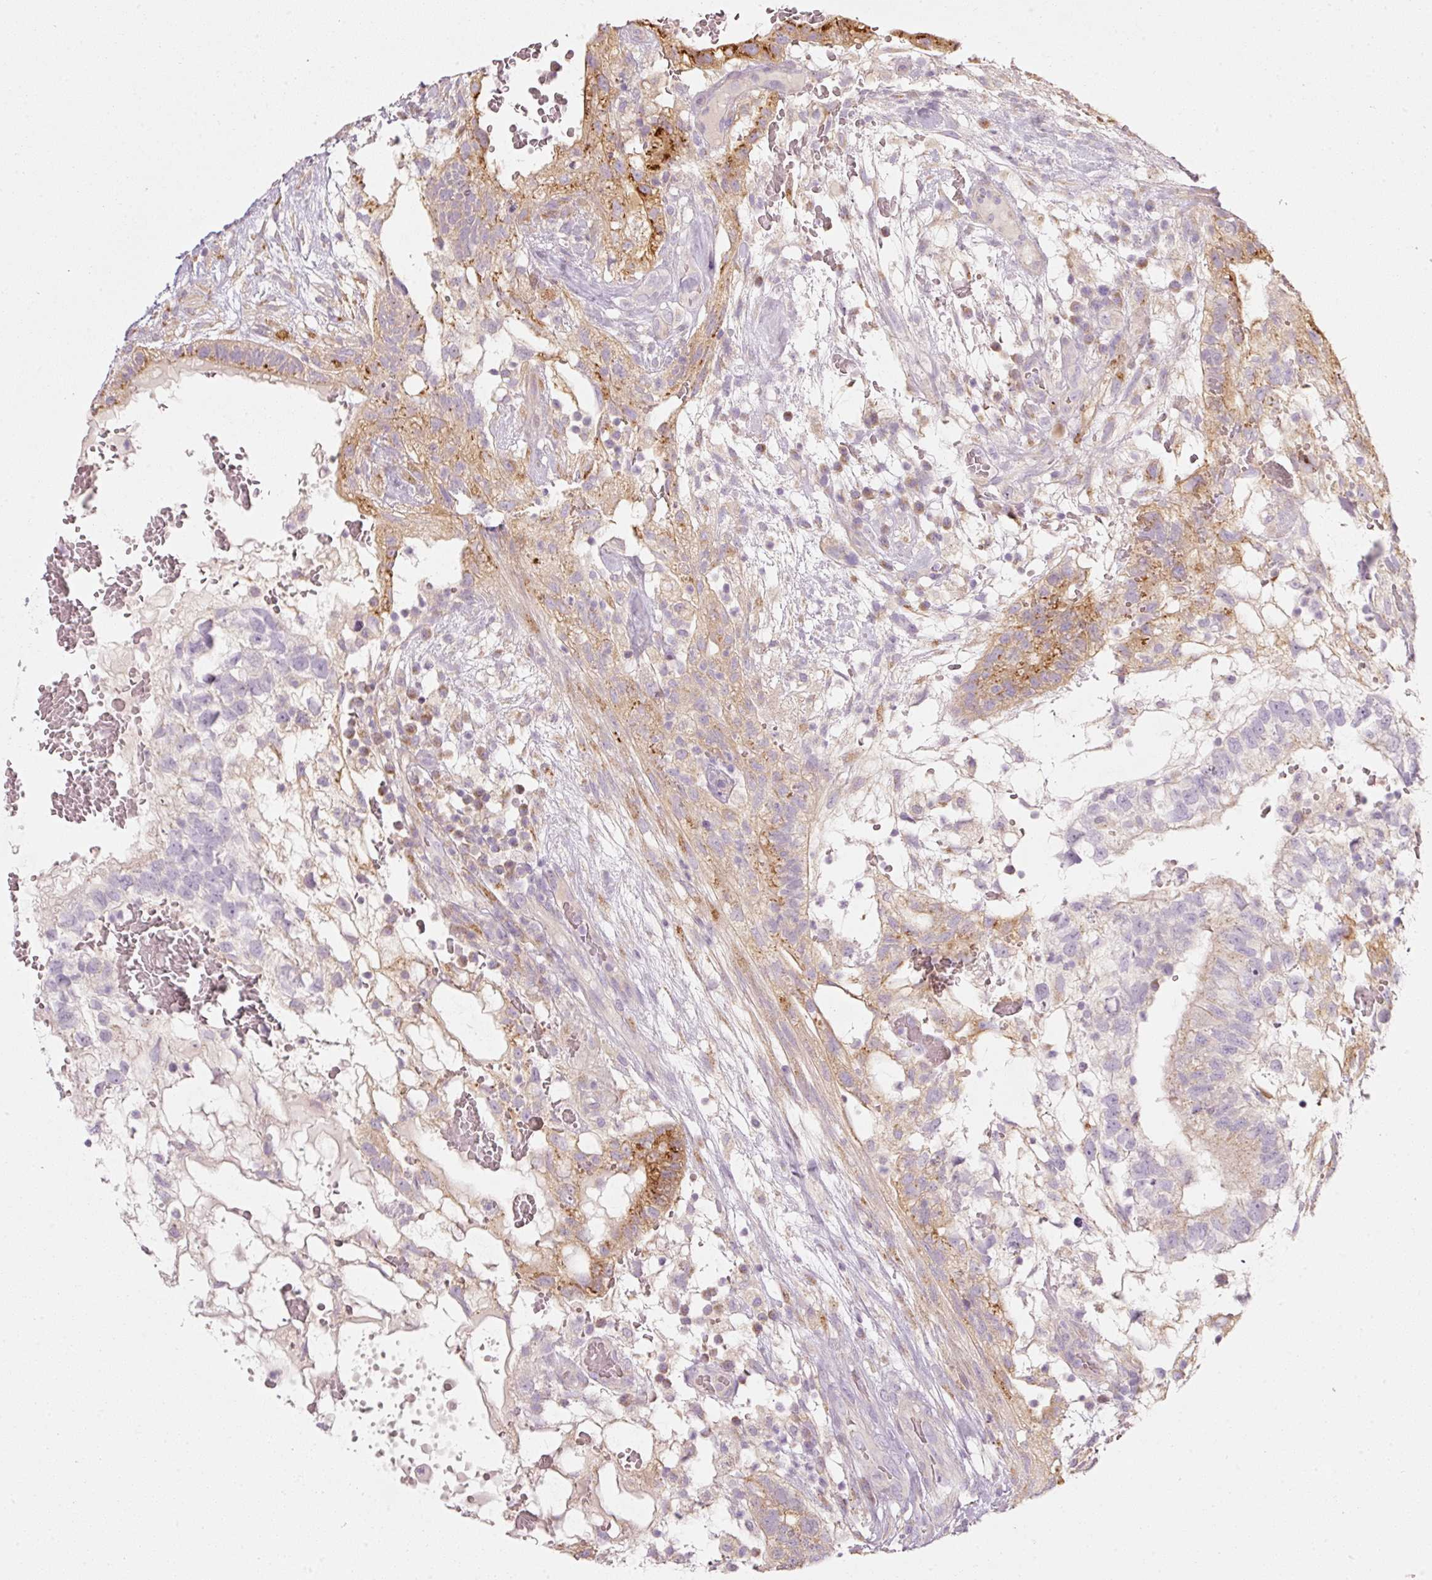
{"staining": {"intensity": "moderate", "quantity": "<25%", "location": "cytoplasmic/membranous"}, "tissue": "testis cancer", "cell_type": "Tumor cells", "image_type": "cancer", "snomed": [{"axis": "morphology", "description": "Normal tissue, NOS"}, {"axis": "morphology", "description": "Carcinoma, Embryonal, NOS"}, {"axis": "topography", "description": "Testis"}], "caption": "Immunohistochemical staining of human embryonal carcinoma (testis) demonstrates low levels of moderate cytoplasmic/membranous positivity in about <25% of tumor cells.", "gene": "PDXDC1", "patient": {"sex": "male", "age": 32}}